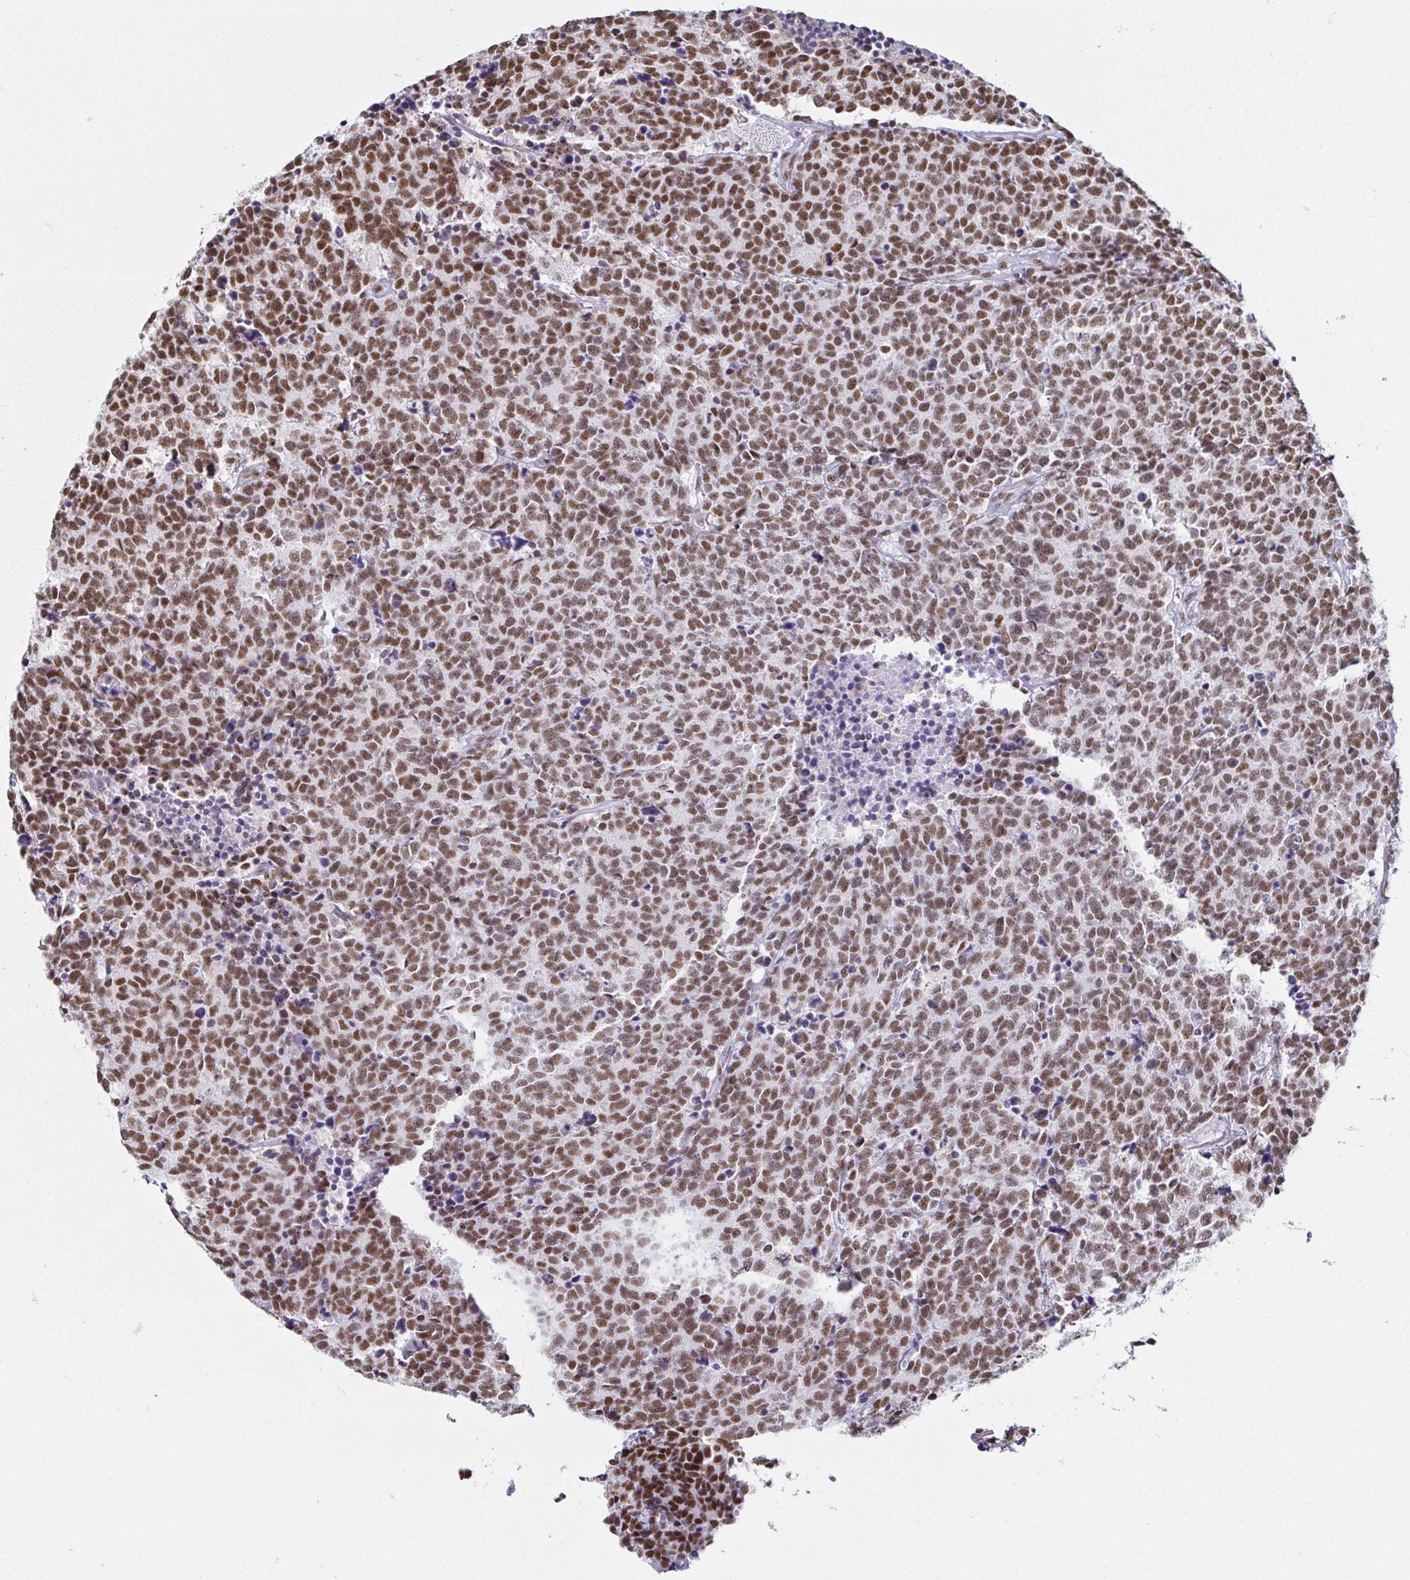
{"staining": {"intensity": "moderate", "quantity": ">75%", "location": "nuclear"}, "tissue": "carcinoid", "cell_type": "Tumor cells", "image_type": "cancer", "snomed": [{"axis": "morphology", "description": "Carcinoid, malignant, NOS"}, {"axis": "topography", "description": "Skin"}], "caption": "Malignant carcinoid stained with DAB (3,3'-diaminobenzidine) immunohistochemistry reveals medium levels of moderate nuclear expression in about >75% of tumor cells.", "gene": "EWSR1", "patient": {"sex": "female", "age": 79}}